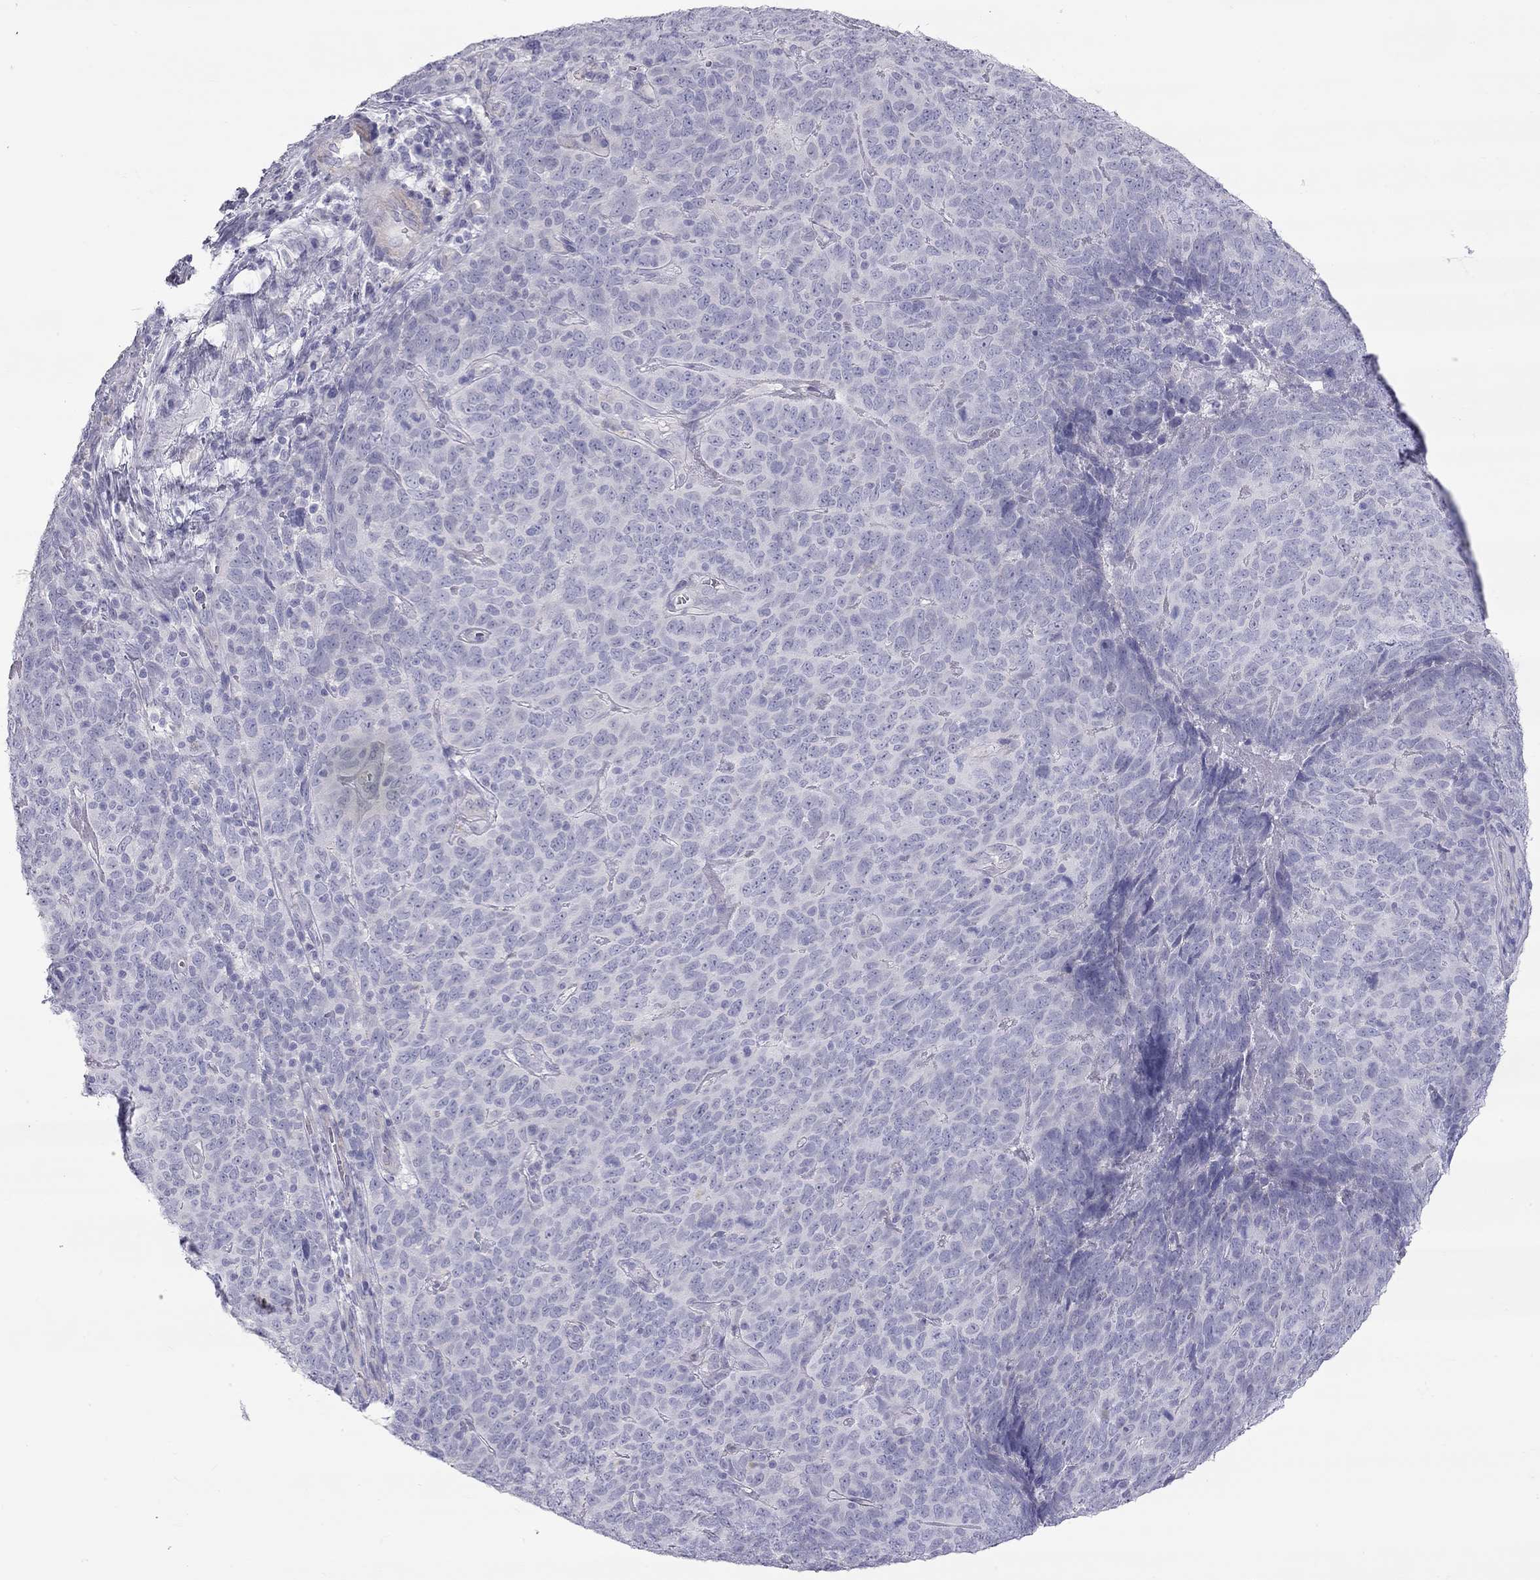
{"staining": {"intensity": "negative", "quantity": "none", "location": "none"}, "tissue": "skin cancer", "cell_type": "Tumor cells", "image_type": "cancer", "snomed": [{"axis": "morphology", "description": "Squamous cell carcinoma, NOS"}, {"axis": "topography", "description": "Skin"}, {"axis": "topography", "description": "Anal"}], "caption": "An IHC photomicrograph of squamous cell carcinoma (skin) is shown. There is no staining in tumor cells of squamous cell carcinoma (skin).", "gene": "TDRD6", "patient": {"sex": "female", "age": 51}}